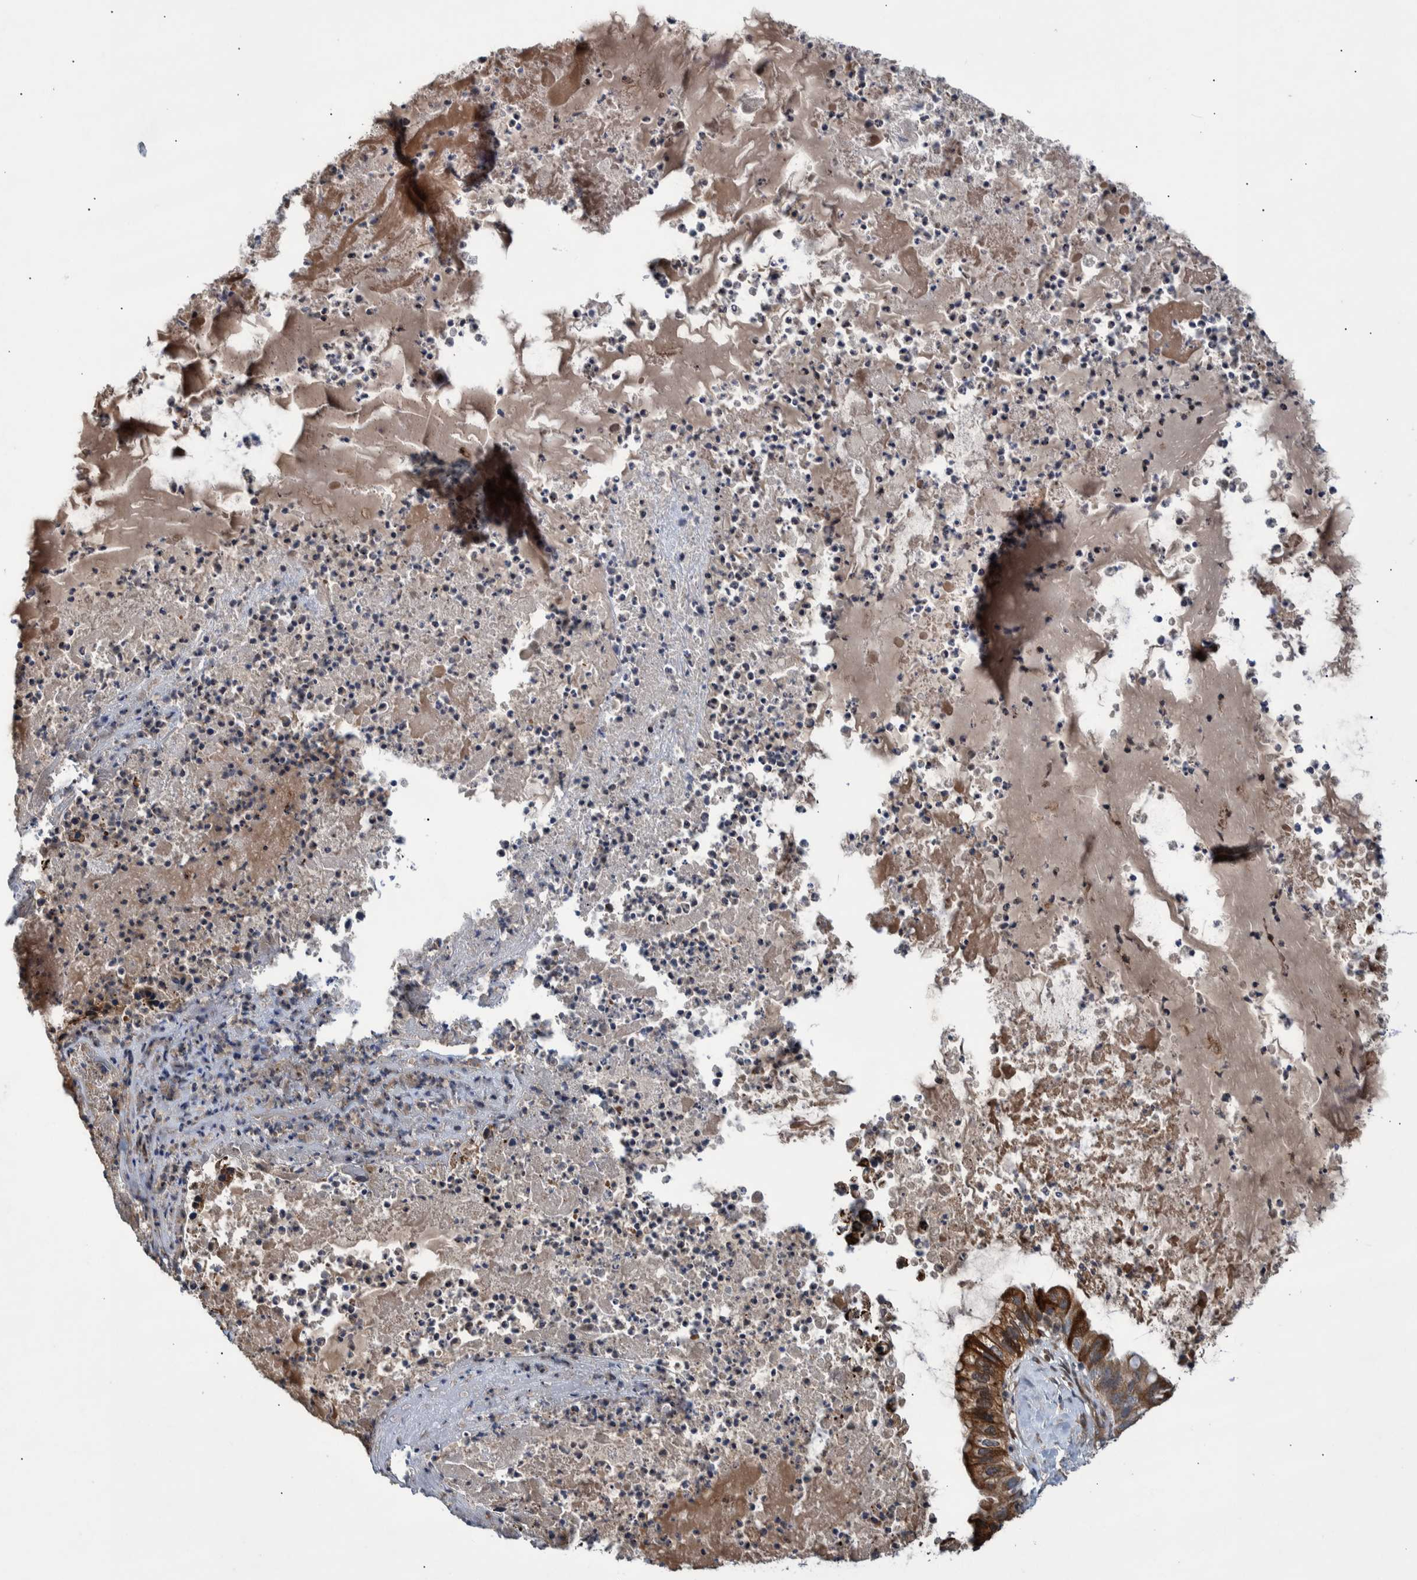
{"staining": {"intensity": "strong", "quantity": "<25%", "location": "cytoplasmic/membranous,nuclear"}, "tissue": "ovarian cancer", "cell_type": "Tumor cells", "image_type": "cancer", "snomed": [{"axis": "morphology", "description": "Cystadenocarcinoma, mucinous, NOS"}, {"axis": "topography", "description": "Ovary"}], "caption": "Ovarian cancer (mucinous cystadenocarcinoma) stained with DAB (3,3'-diaminobenzidine) IHC demonstrates medium levels of strong cytoplasmic/membranous and nuclear expression in about <25% of tumor cells.", "gene": "B3GNTL1", "patient": {"sex": "female", "age": 80}}